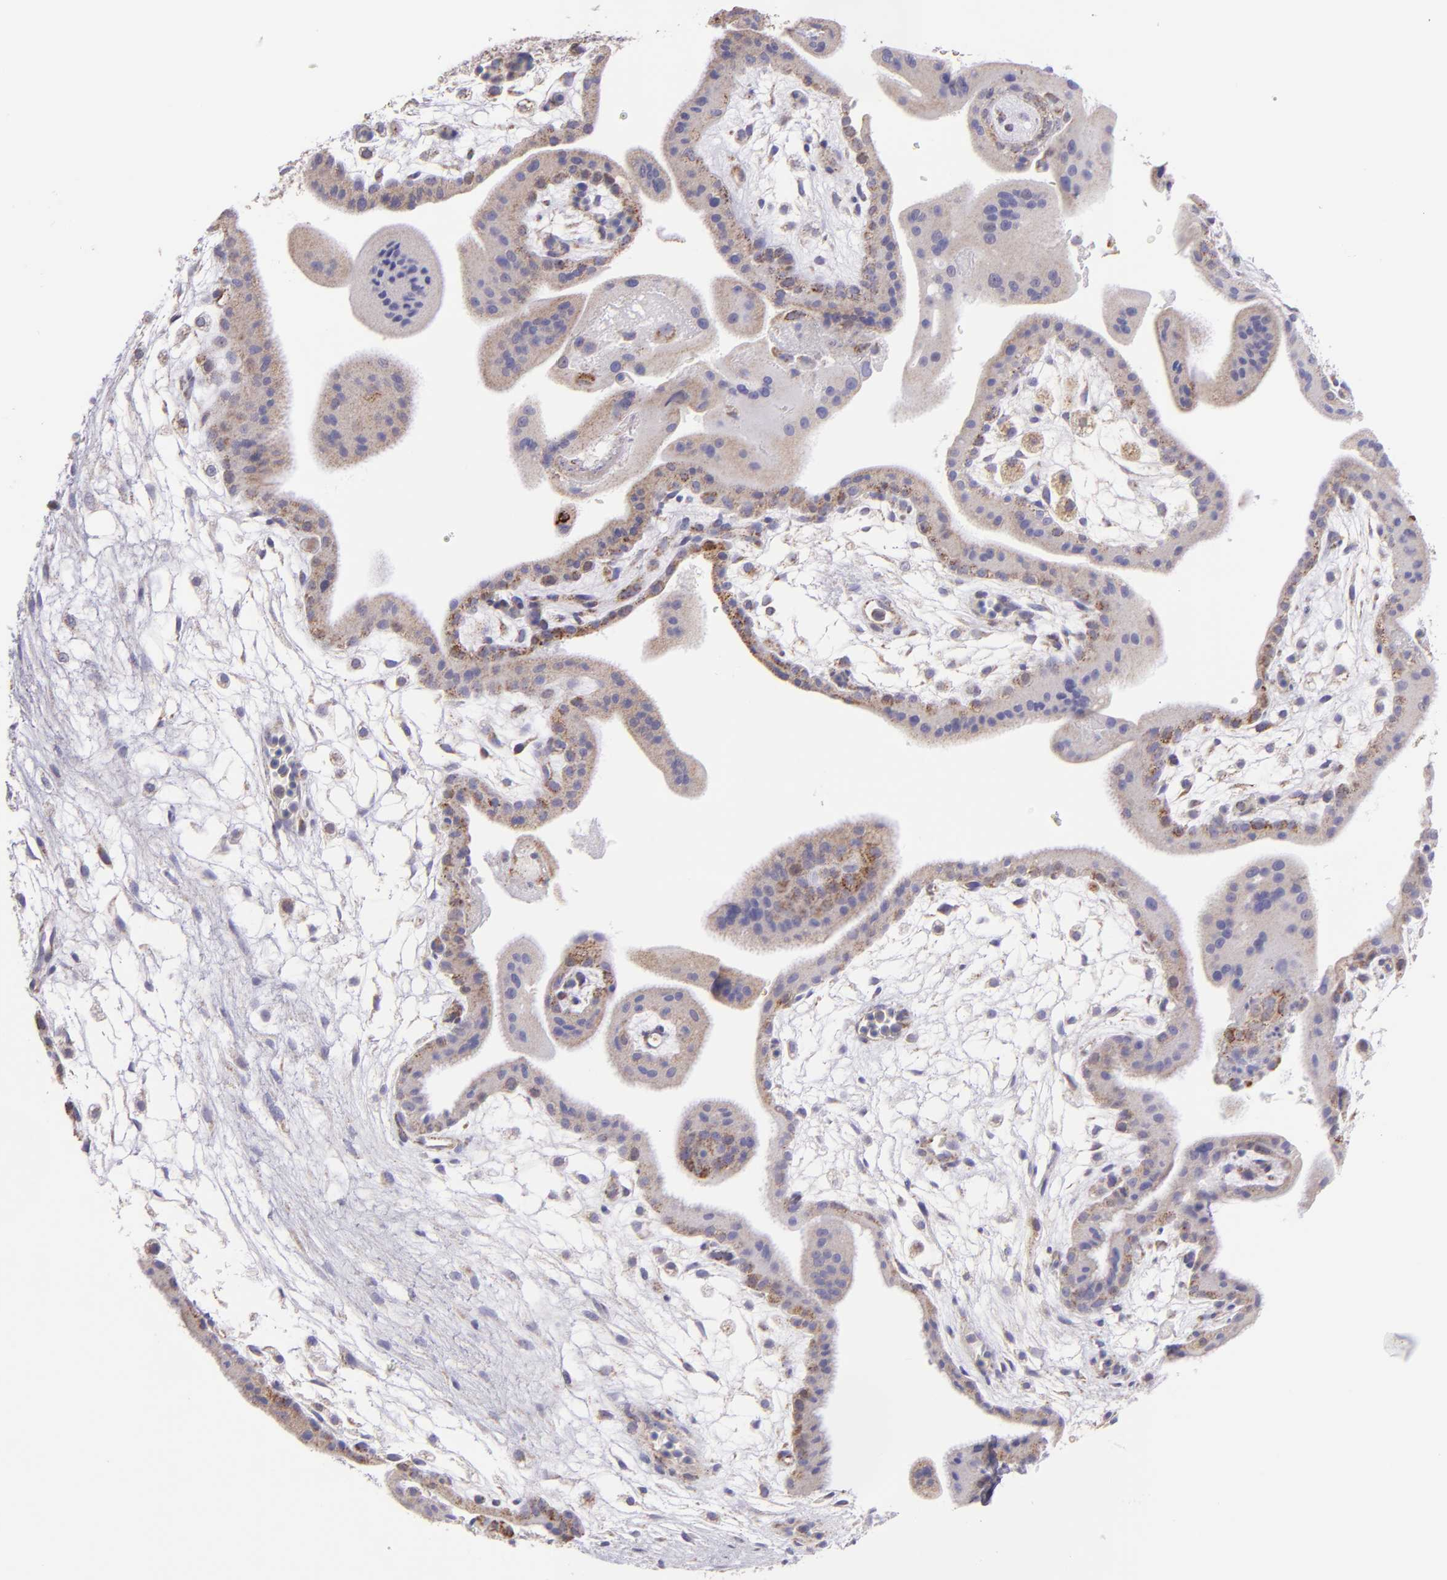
{"staining": {"intensity": "weak", "quantity": "25%-75%", "location": "cytoplasmic/membranous"}, "tissue": "placenta", "cell_type": "Decidual cells", "image_type": "normal", "snomed": [{"axis": "morphology", "description": "Normal tissue, NOS"}, {"axis": "topography", "description": "Placenta"}], "caption": "Immunohistochemical staining of unremarkable human placenta exhibits low levels of weak cytoplasmic/membranous positivity in approximately 25%-75% of decidual cells. The staining is performed using DAB brown chromogen to label protein expression. The nuclei are counter-stained blue using hematoxylin.", "gene": "HSPD1", "patient": {"sex": "female", "age": 35}}